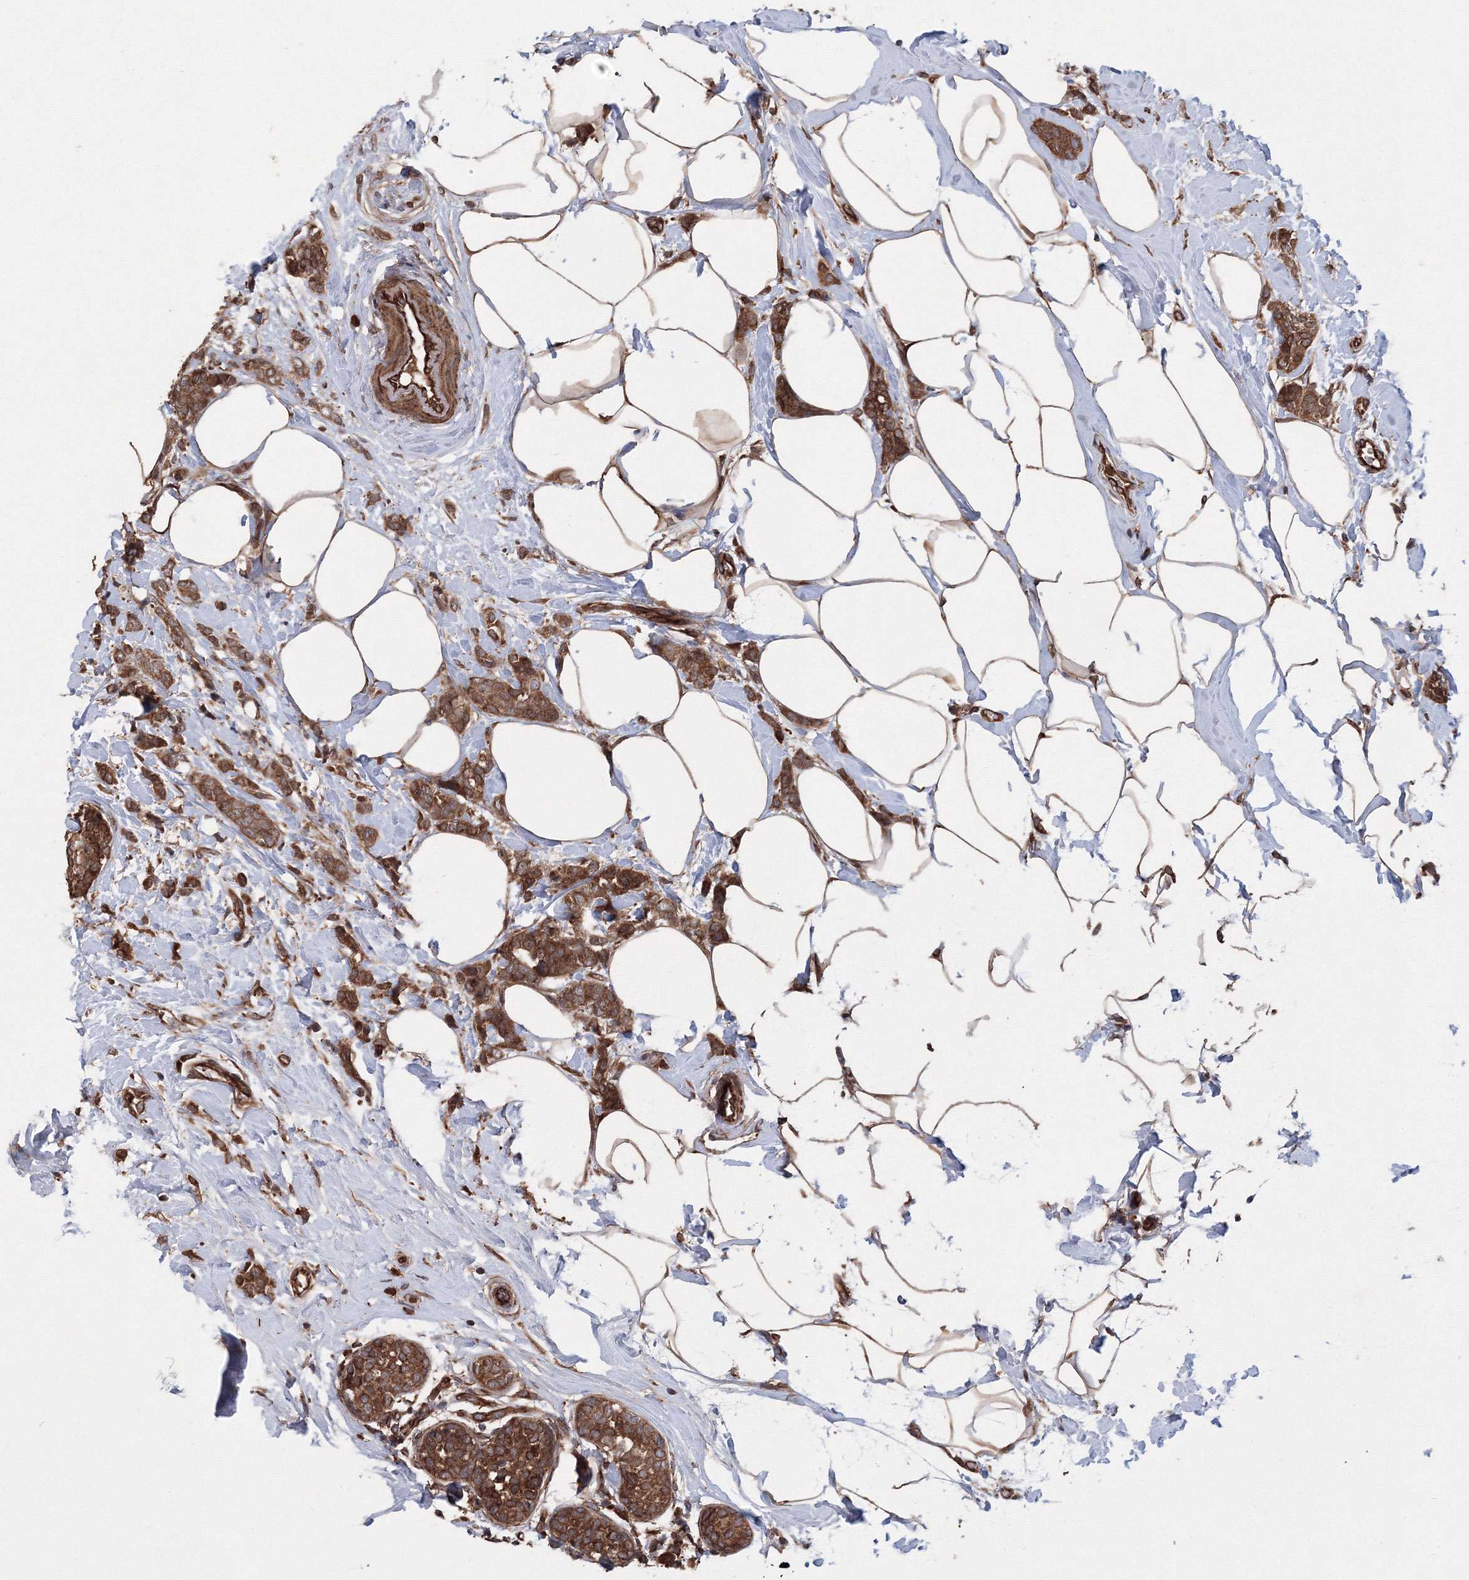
{"staining": {"intensity": "strong", "quantity": ">75%", "location": "cytoplasmic/membranous"}, "tissue": "breast cancer", "cell_type": "Tumor cells", "image_type": "cancer", "snomed": [{"axis": "morphology", "description": "Lobular carcinoma, in situ"}, {"axis": "morphology", "description": "Lobular carcinoma"}, {"axis": "topography", "description": "Breast"}], "caption": "Human breast cancer (lobular carcinoma) stained for a protein (brown) exhibits strong cytoplasmic/membranous positive staining in about >75% of tumor cells.", "gene": "ATG3", "patient": {"sex": "female", "age": 41}}